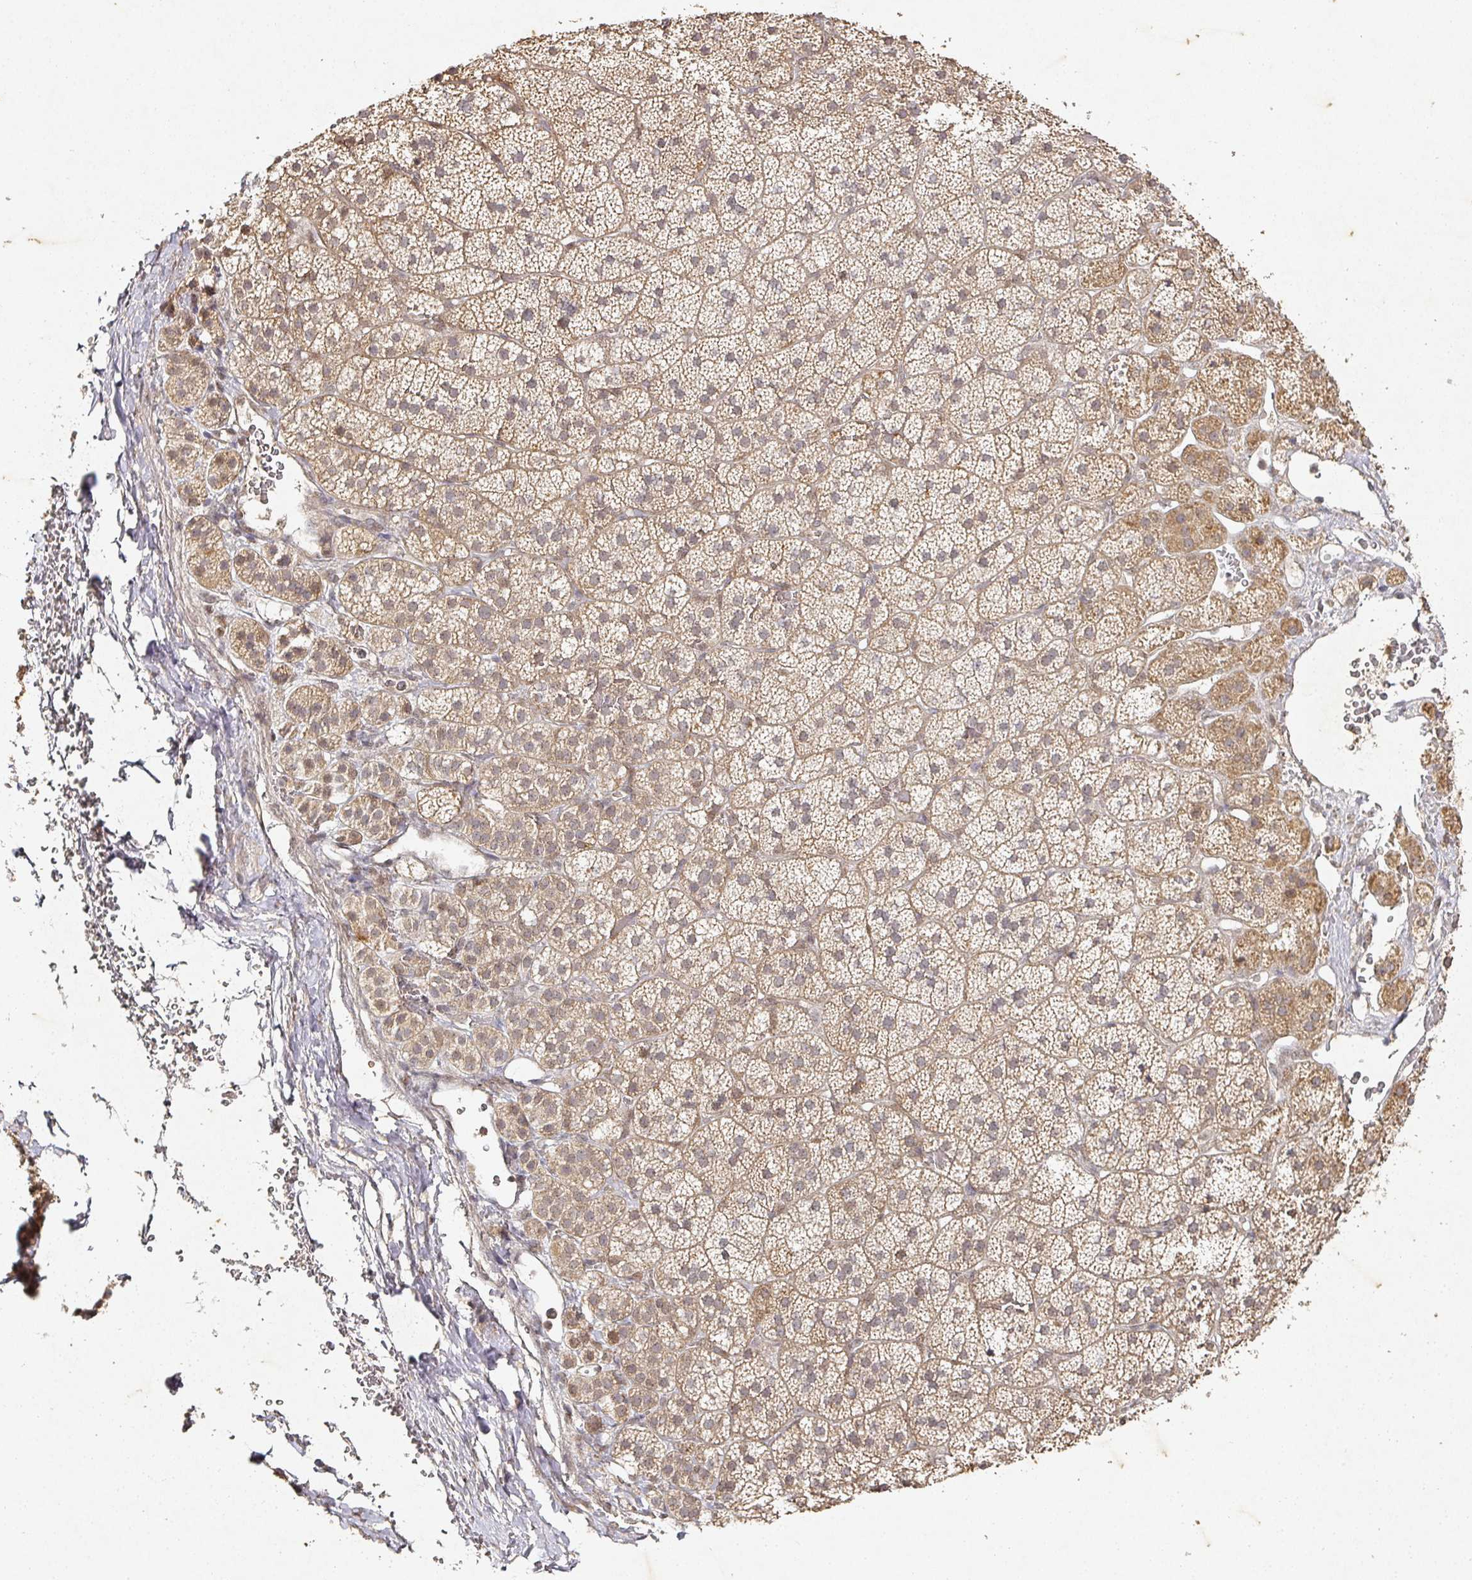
{"staining": {"intensity": "moderate", "quantity": ">75%", "location": "cytoplasmic/membranous"}, "tissue": "adrenal gland", "cell_type": "Glandular cells", "image_type": "normal", "snomed": [{"axis": "morphology", "description": "Normal tissue, NOS"}, {"axis": "topography", "description": "Adrenal gland"}], "caption": "An IHC image of benign tissue is shown. Protein staining in brown shows moderate cytoplasmic/membranous positivity in adrenal gland within glandular cells. The protein is shown in brown color, while the nuclei are stained blue.", "gene": "CAPN5", "patient": {"sex": "female", "age": 44}}